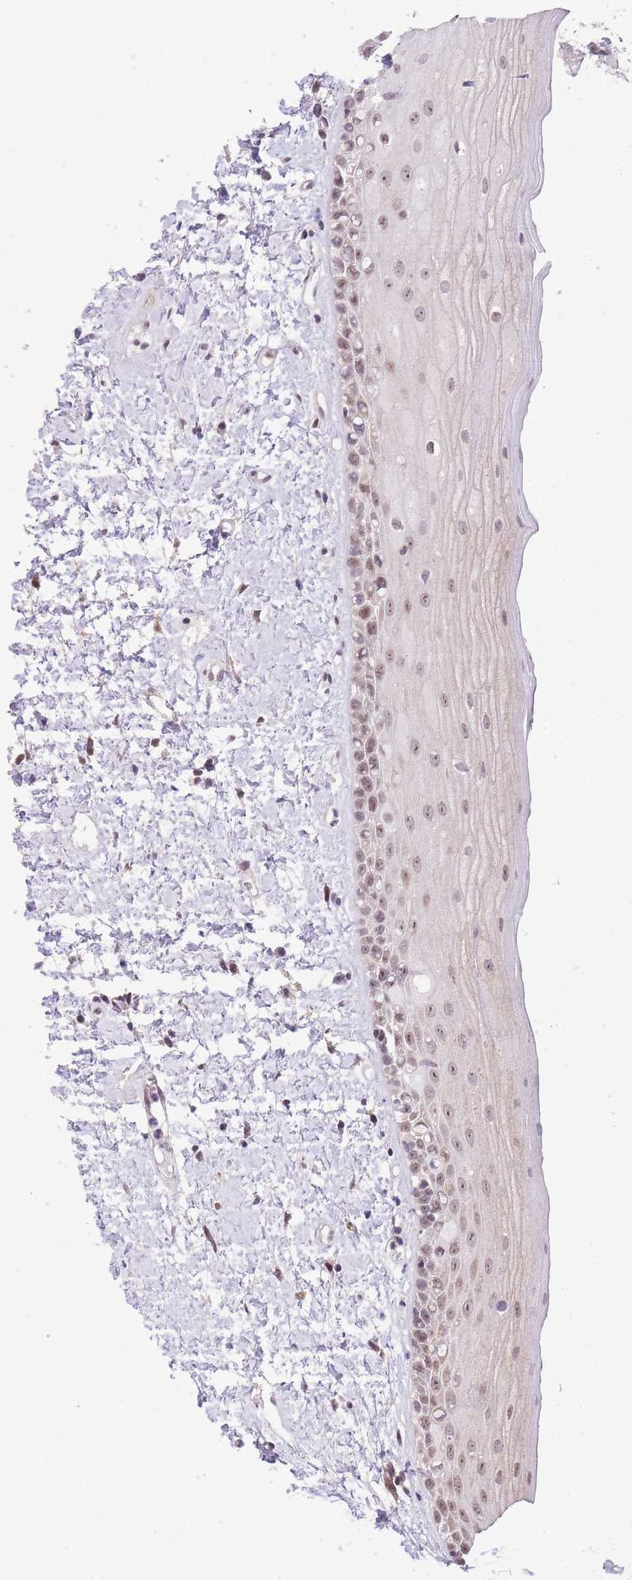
{"staining": {"intensity": "moderate", "quantity": "25%-75%", "location": "nuclear"}, "tissue": "oral mucosa", "cell_type": "Squamous epithelial cells", "image_type": "normal", "snomed": [{"axis": "morphology", "description": "Normal tissue, NOS"}, {"axis": "topography", "description": "Oral tissue"}], "caption": "The image shows a brown stain indicating the presence of a protein in the nuclear of squamous epithelial cells in oral mucosa. (Stains: DAB in brown, nuclei in blue, Microscopy: brightfield microscopy at high magnification).", "gene": "STK39", "patient": {"sex": "female", "age": 76}}